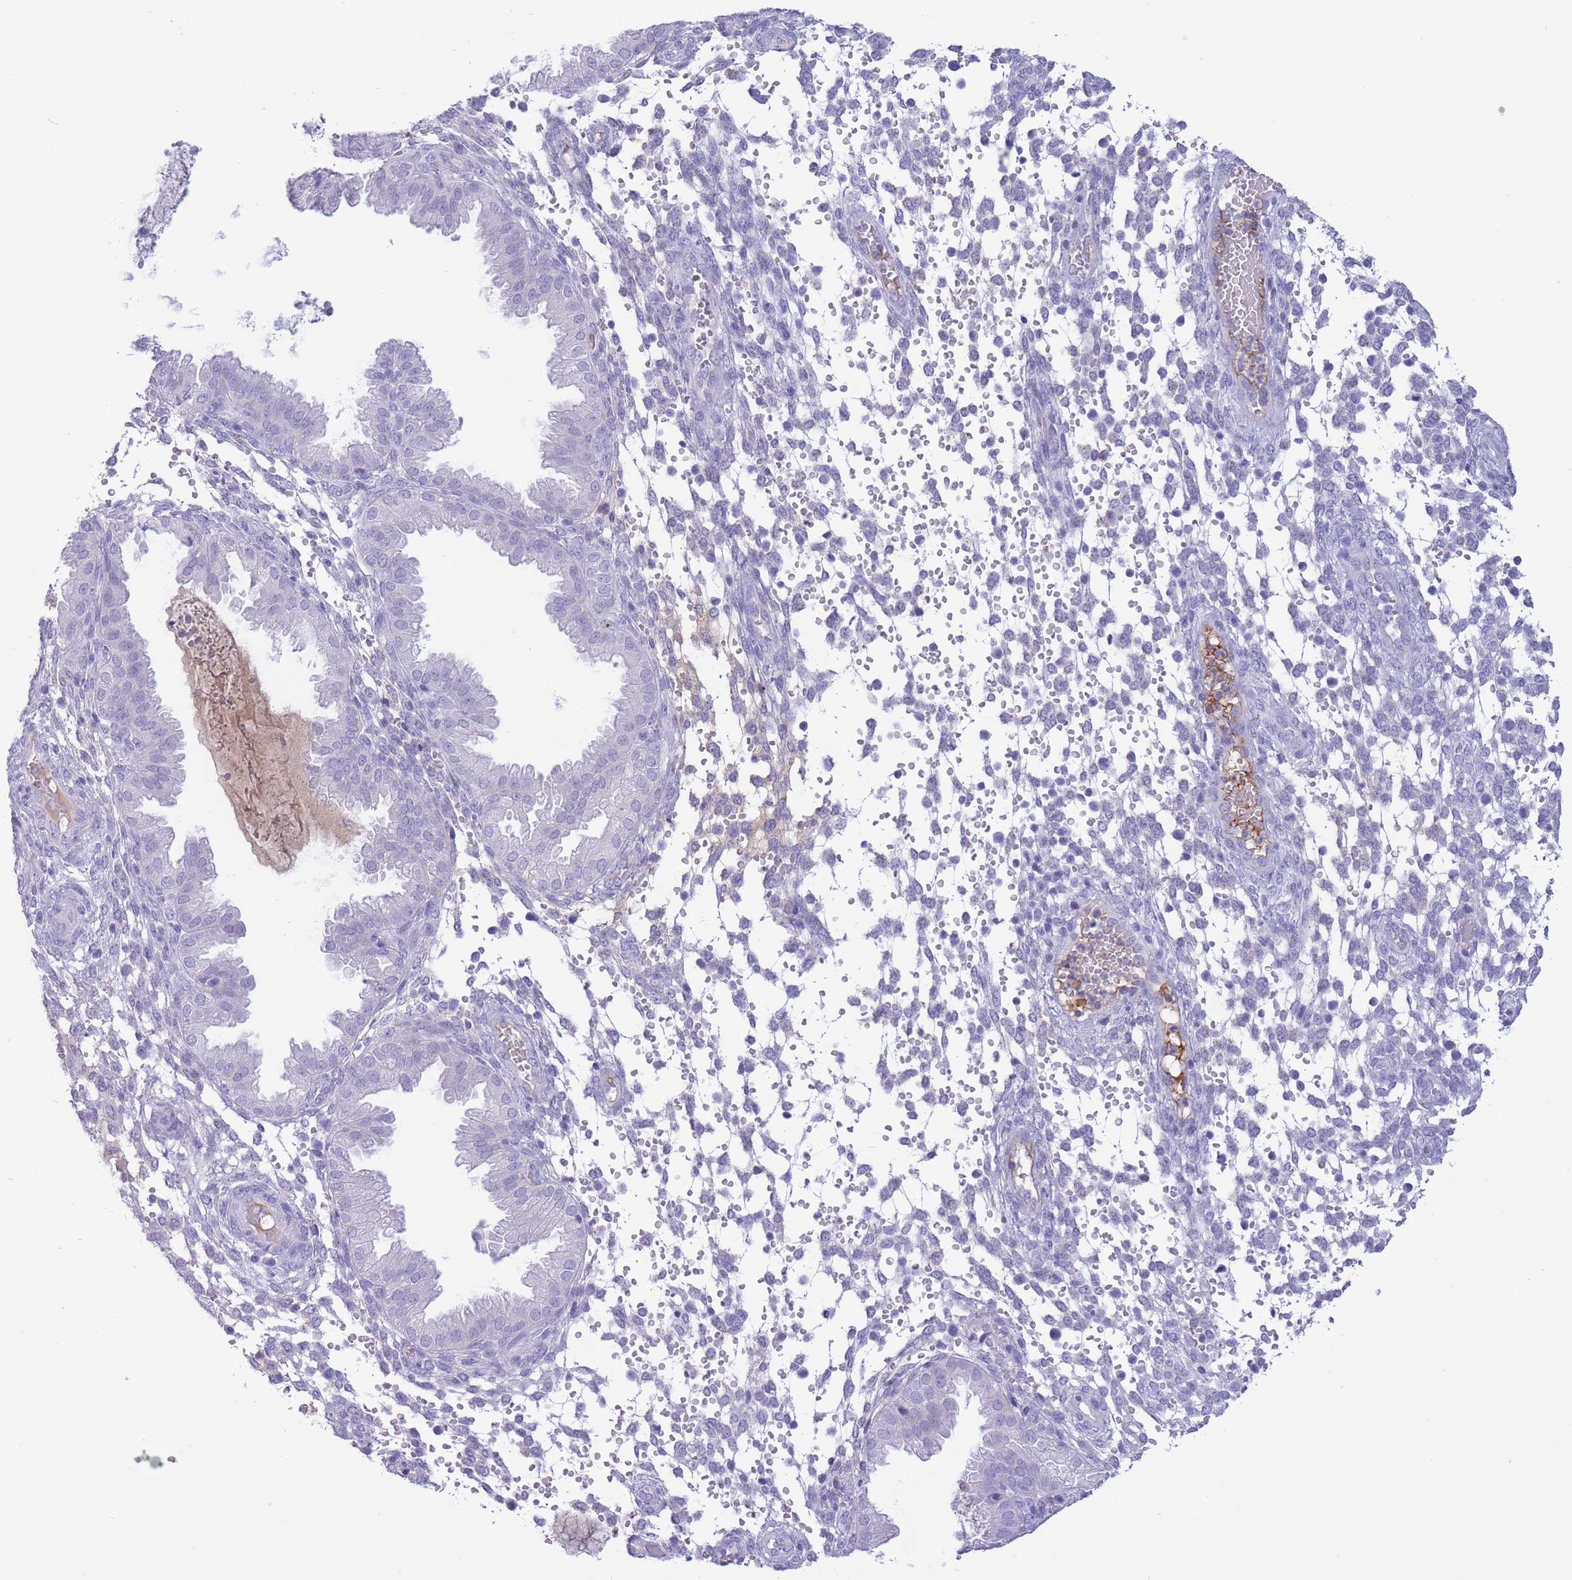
{"staining": {"intensity": "negative", "quantity": "none", "location": "none"}, "tissue": "endometrium", "cell_type": "Cells in endometrial stroma", "image_type": "normal", "snomed": [{"axis": "morphology", "description": "Normal tissue, NOS"}, {"axis": "topography", "description": "Endometrium"}], "caption": "Cells in endometrial stroma show no significant positivity in normal endometrium.", "gene": "ASAP3", "patient": {"sex": "female", "age": 33}}